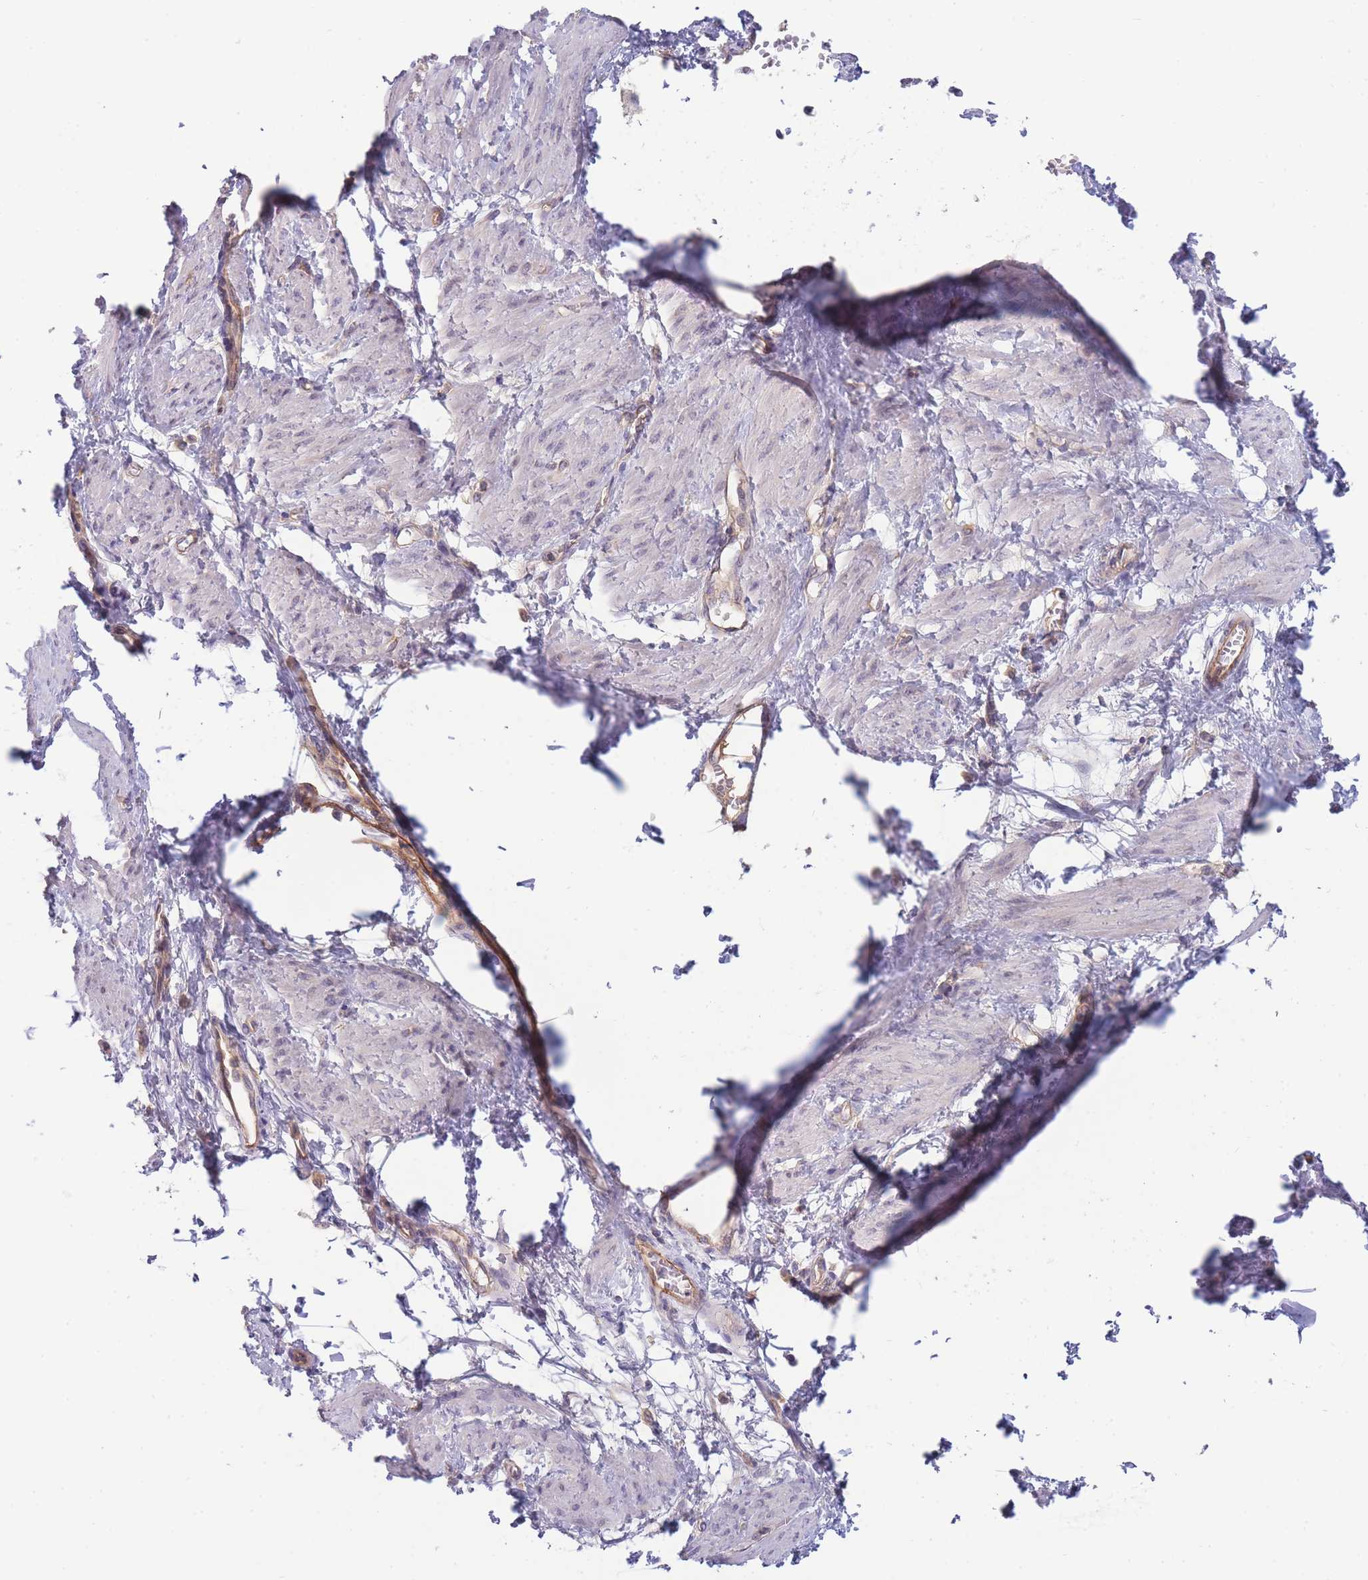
{"staining": {"intensity": "negative", "quantity": "none", "location": "none"}, "tissue": "smooth muscle", "cell_type": "Smooth muscle cells", "image_type": "normal", "snomed": [{"axis": "morphology", "description": "Normal tissue, NOS"}, {"axis": "topography", "description": "Smooth muscle"}, {"axis": "topography", "description": "Uterus"}], "caption": "Immunohistochemistry (IHC) image of normal smooth muscle: smooth muscle stained with DAB displays no significant protein positivity in smooth muscle cells.", "gene": "NDUFAF5", "patient": {"sex": "female", "age": 39}}